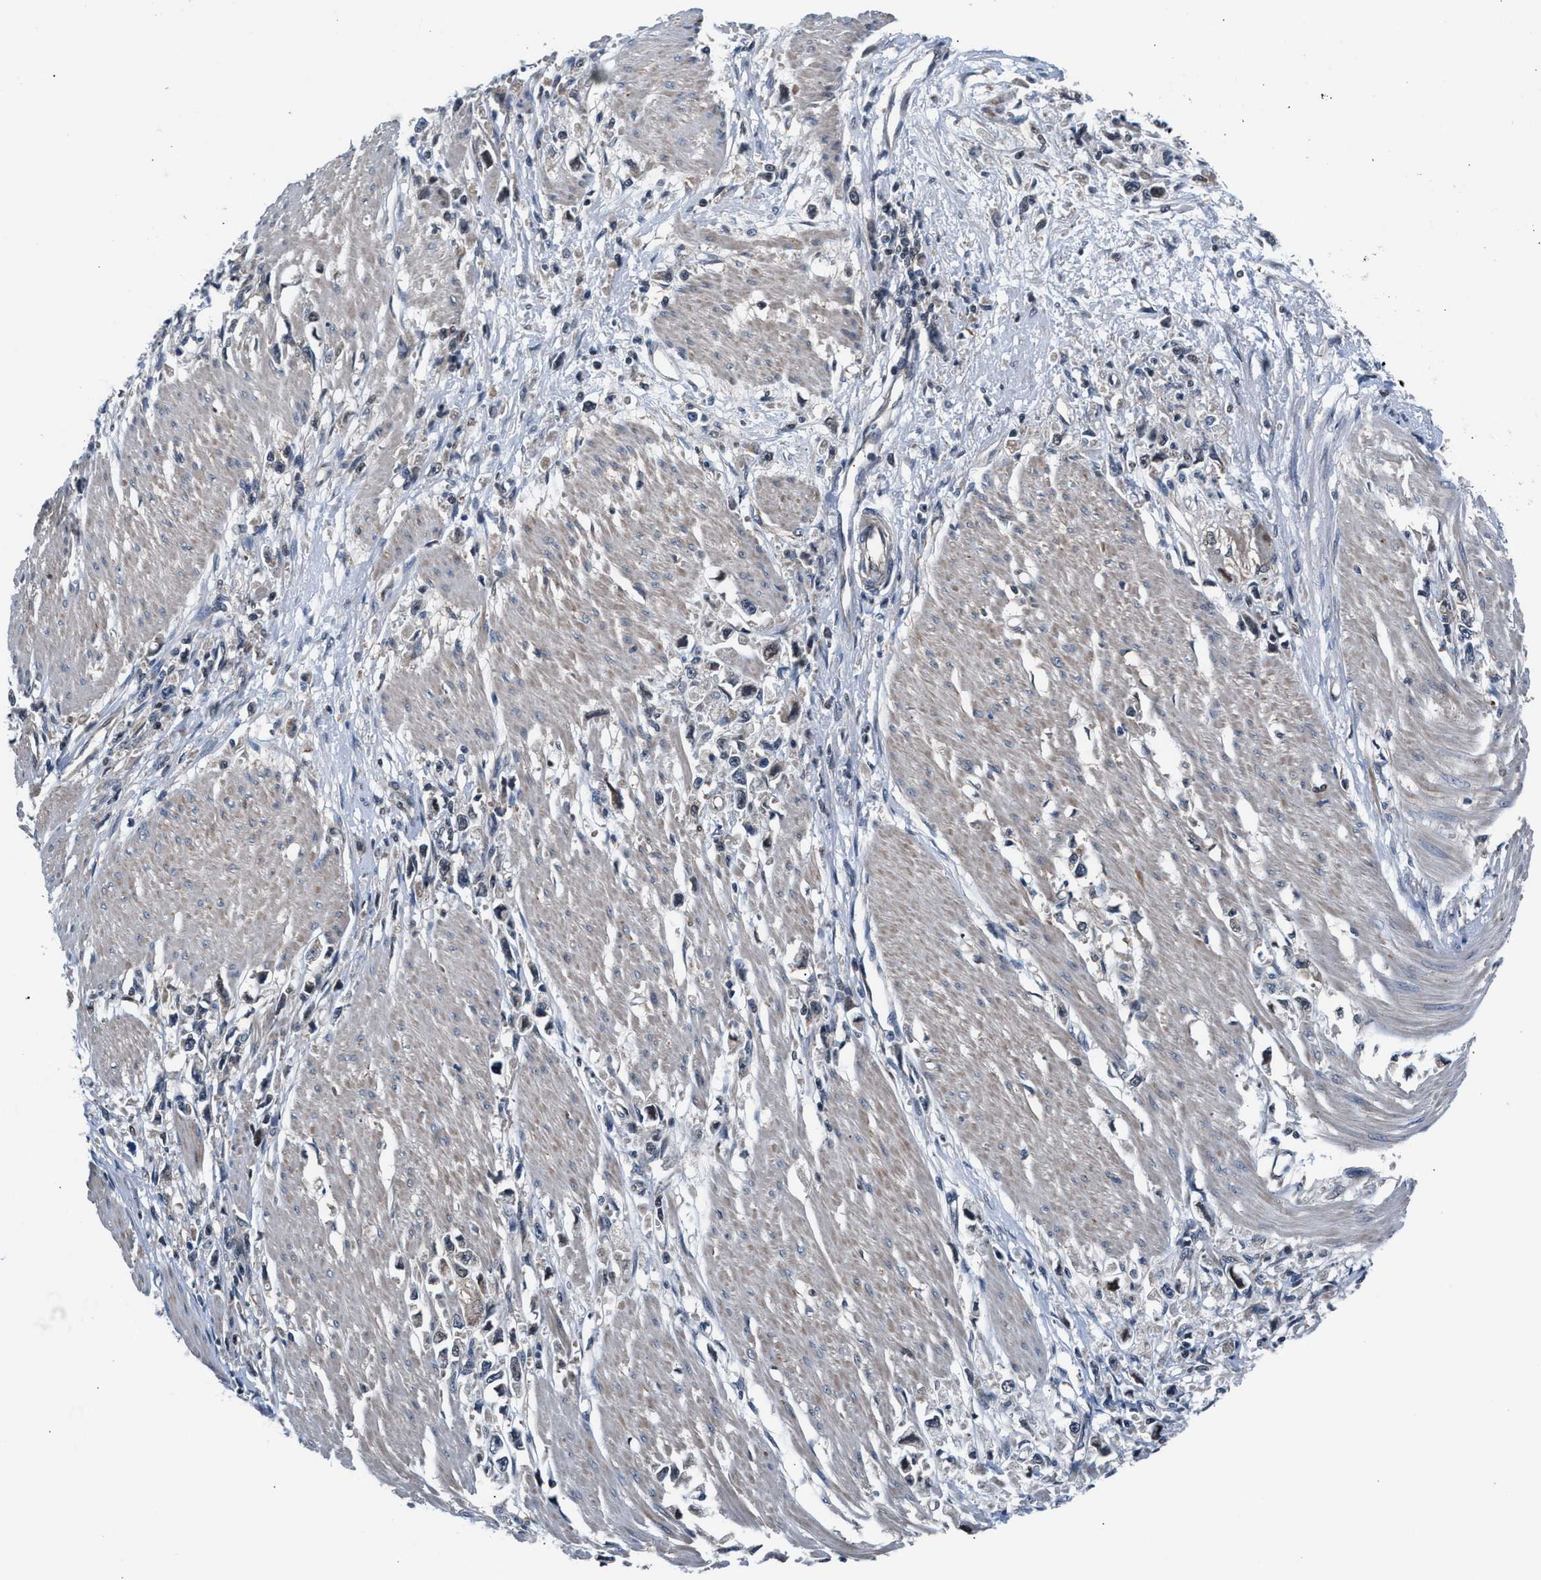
{"staining": {"intensity": "negative", "quantity": "none", "location": "none"}, "tissue": "stomach cancer", "cell_type": "Tumor cells", "image_type": "cancer", "snomed": [{"axis": "morphology", "description": "Adenocarcinoma, NOS"}, {"axis": "topography", "description": "Stomach"}], "caption": "Tumor cells are negative for brown protein staining in stomach adenocarcinoma.", "gene": "PRPSAP2", "patient": {"sex": "female", "age": 59}}